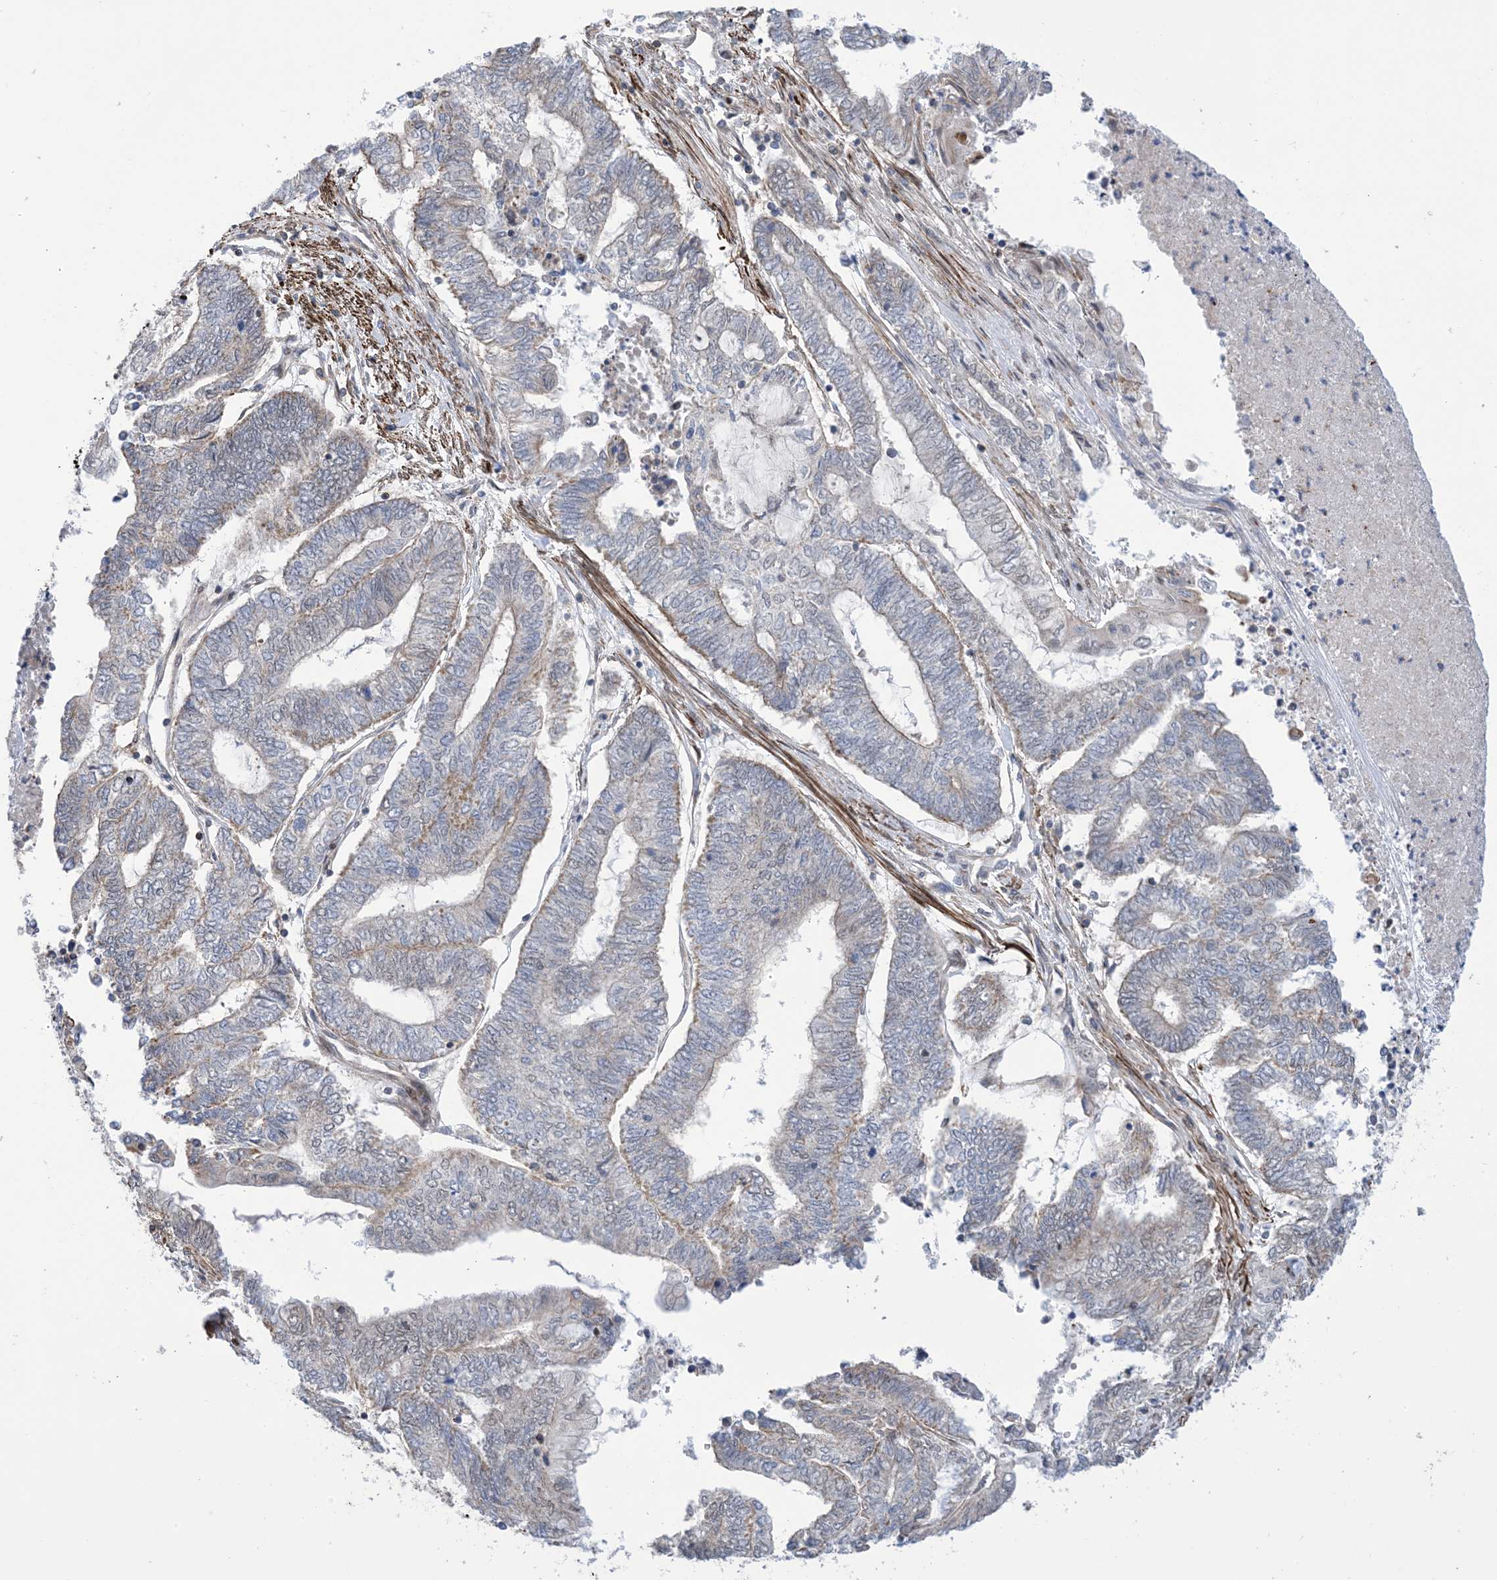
{"staining": {"intensity": "weak", "quantity": "<25%", "location": "cytoplasmic/membranous"}, "tissue": "endometrial cancer", "cell_type": "Tumor cells", "image_type": "cancer", "snomed": [{"axis": "morphology", "description": "Adenocarcinoma, NOS"}, {"axis": "topography", "description": "Uterus"}, {"axis": "topography", "description": "Endometrium"}], "caption": "Immunohistochemistry (IHC) photomicrograph of neoplastic tissue: human endometrial cancer stained with DAB reveals no significant protein staining in tumor cells.", "gene": "ZNF8", "patient": {"sex": "female", "age": 70}}